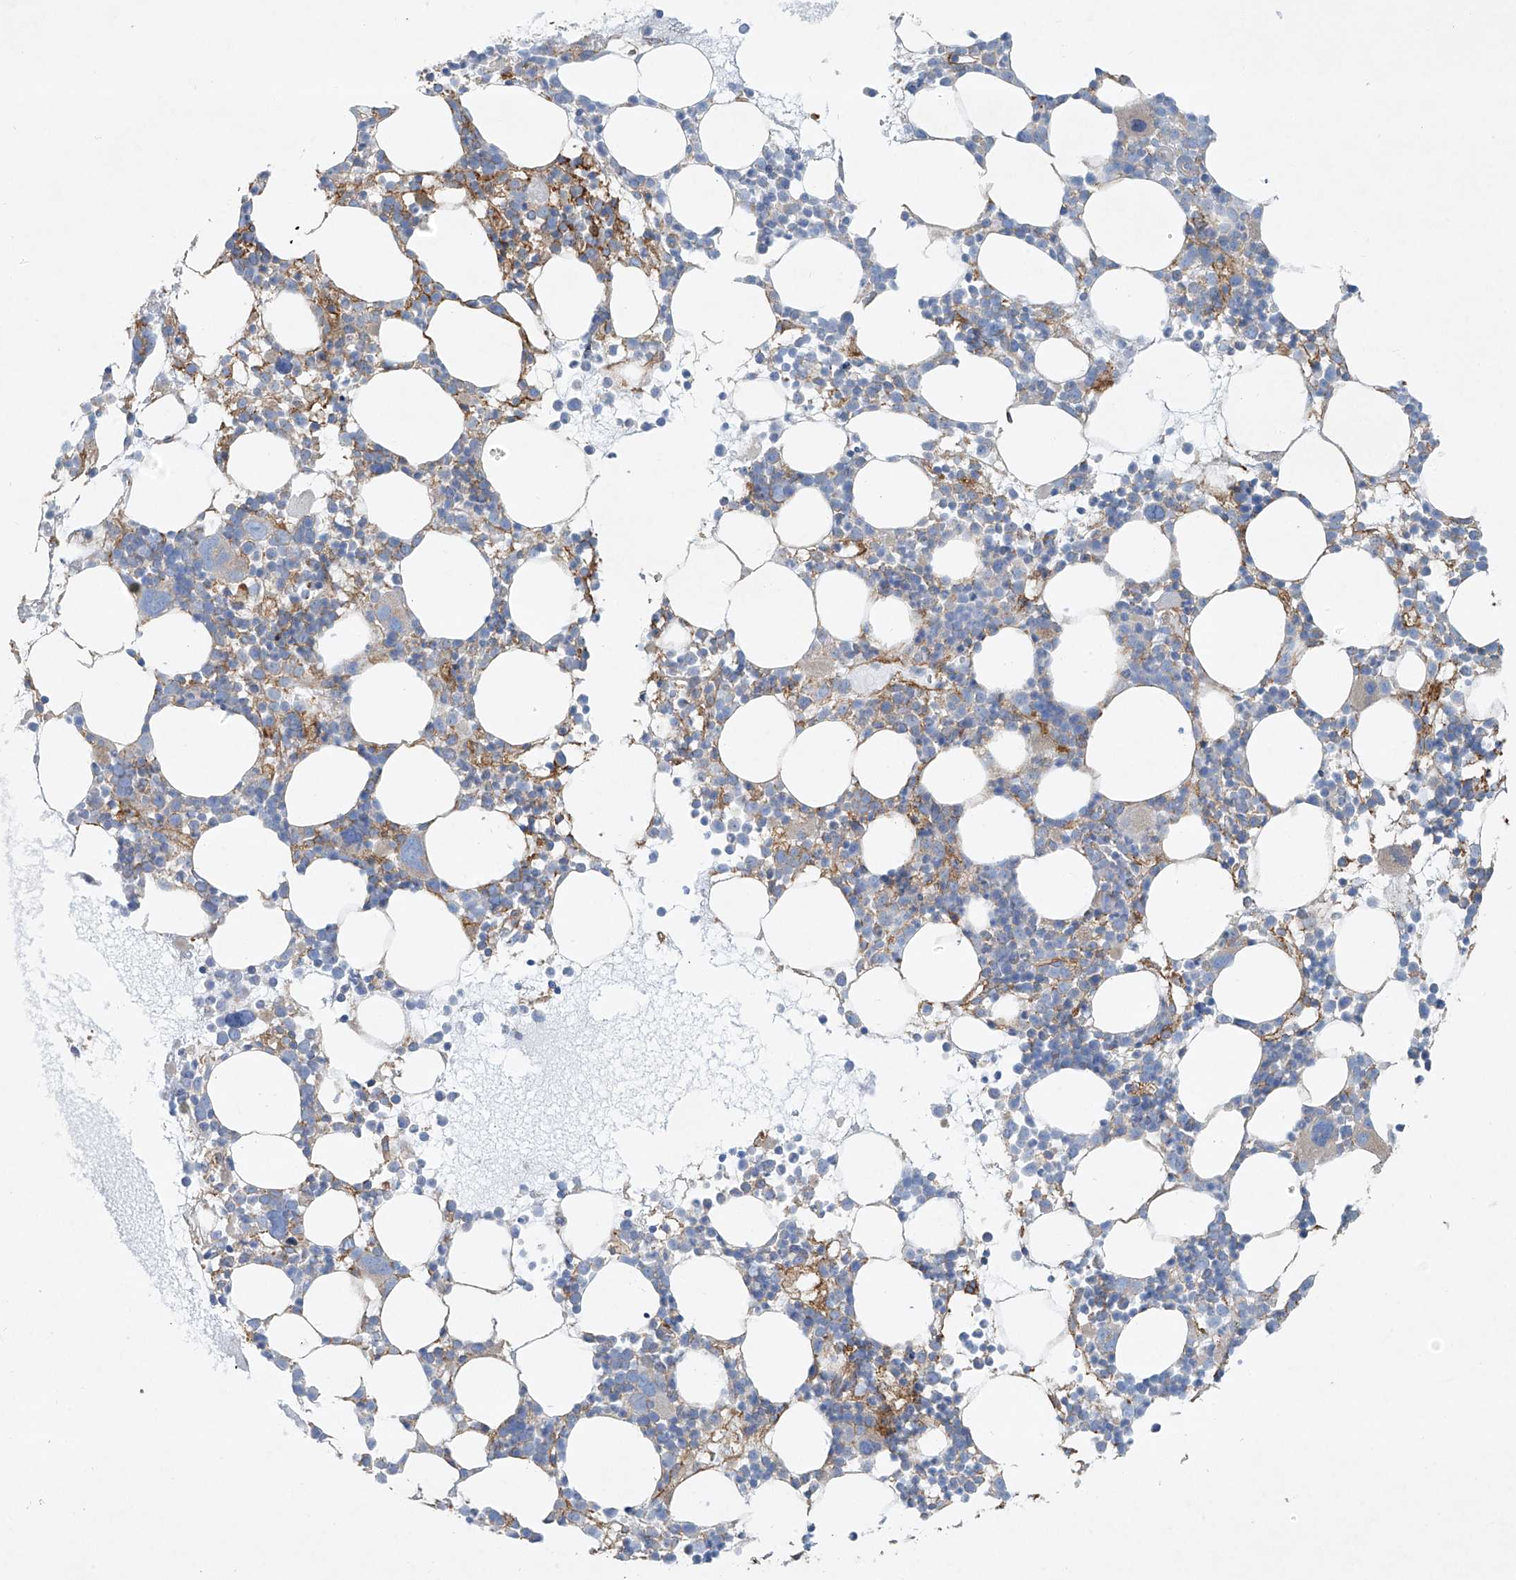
{"staining": {"intensity": "negative", "quantity": "none", "location": "none"}, "tissue": "bone marrow", "cell_type": "Hematopoietic cells", "image_type": "normal", "snomed": [{"axis": "morphology", "description": "Normal tissue, NOS"}, {"axis": "topography", "description": "Bone marrow"}], "caption": "The IHC image has no significant expression in hematopoietic cells of bone marrow.", "gene": "VAMP5", "patient": {"sex": "female", "age": 62}}